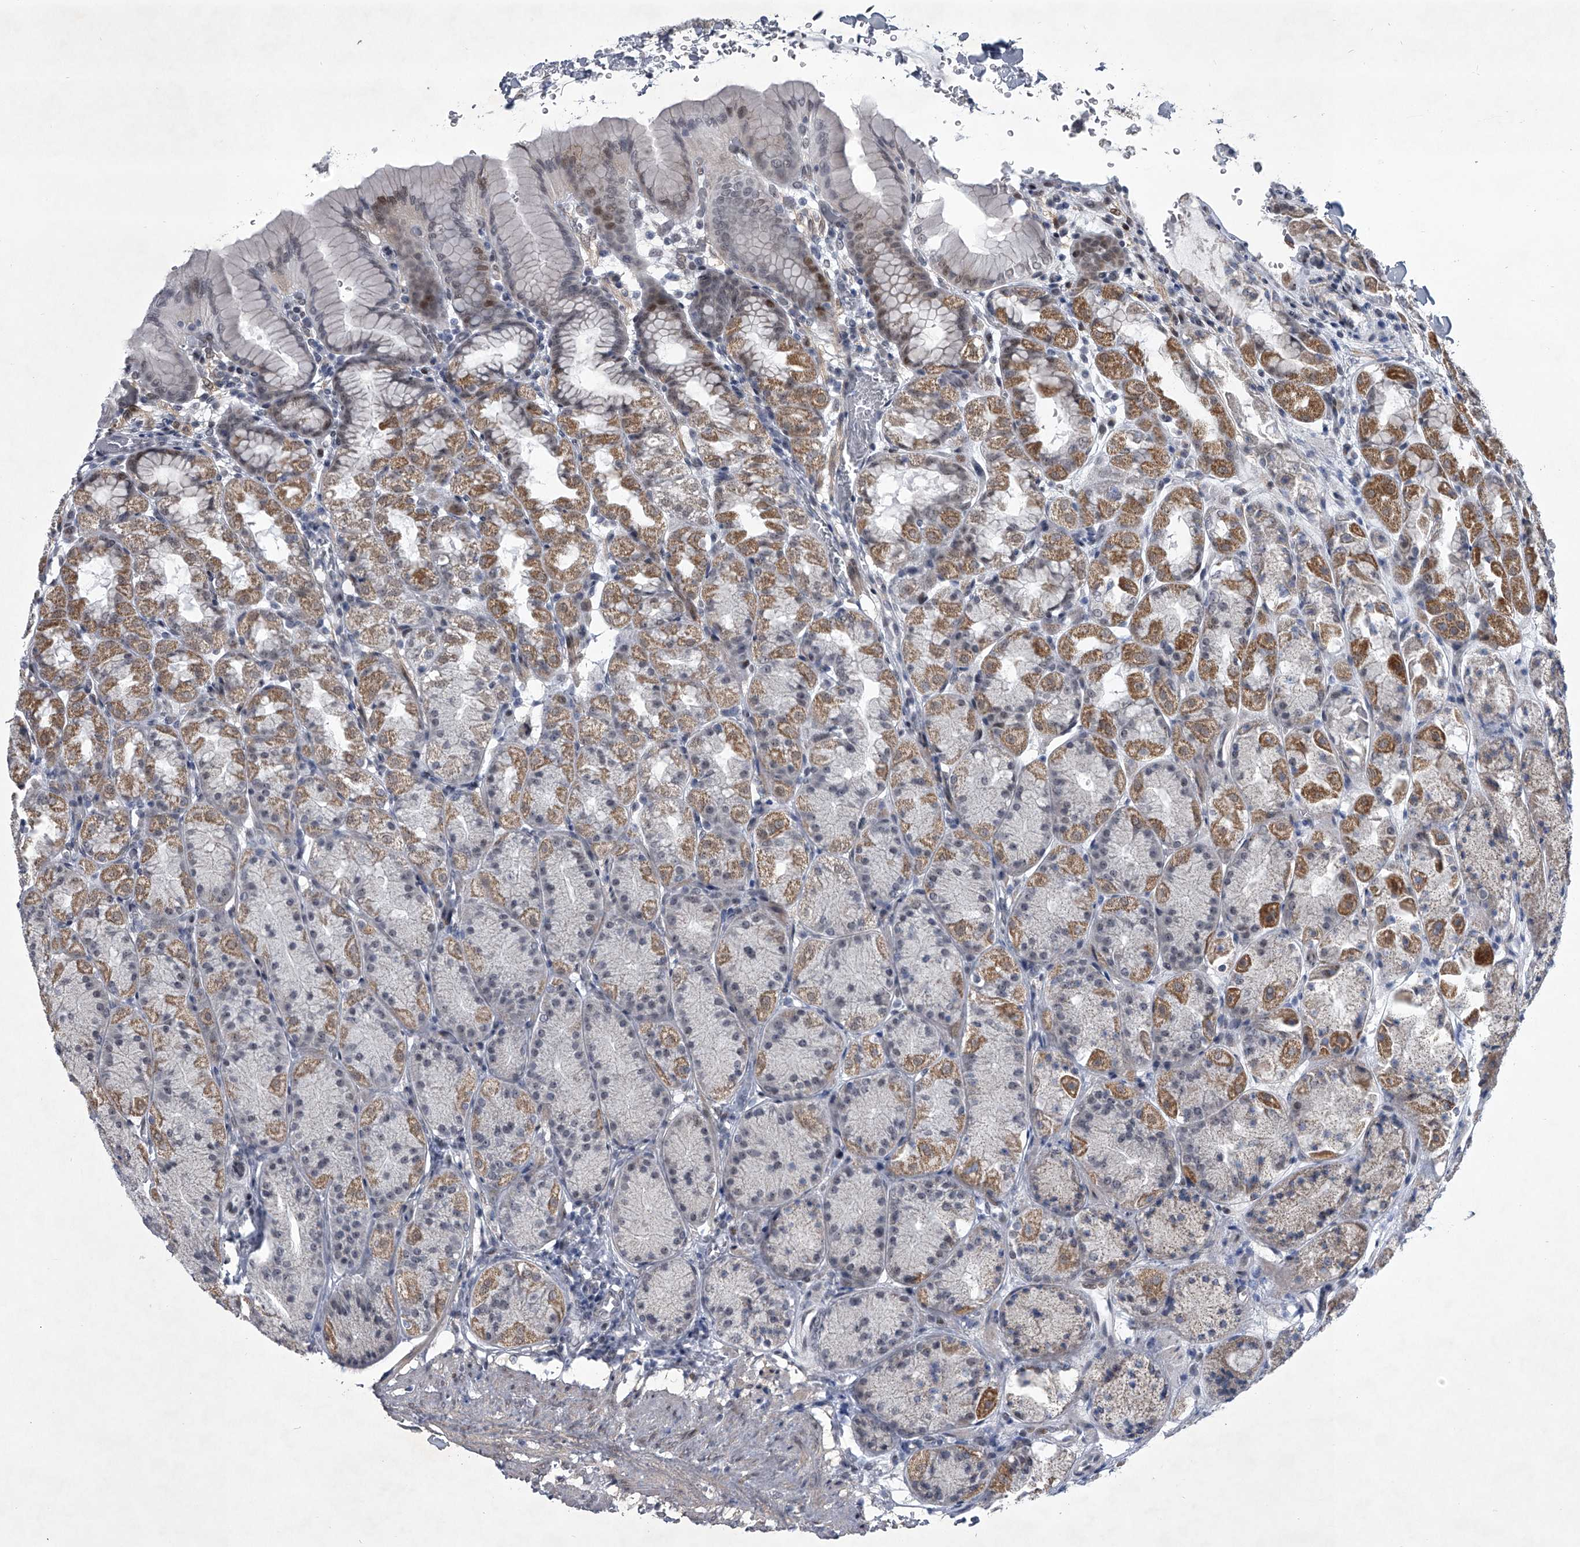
{"staining": {"intensity": "moderate", "quantity": "25%-75%", "location": "cytoplasmic/membranous"}, "tissue": "stomach", "cell_type": "Glandular cells", "image_type": "normal", "snomed": [{"axis": "morphology", "description": "Normal tissue, NOS"}, {"axis": "topography", "description": "Stomach"}], "caption": "Glandular cells exhibit medium levels of moderate cytoplasmic/membranous positivity in approximately 25%-75% of cells in benign human stomach.", "gene": "MLLT1", "patient": {"sex": "male", "age": 42}}